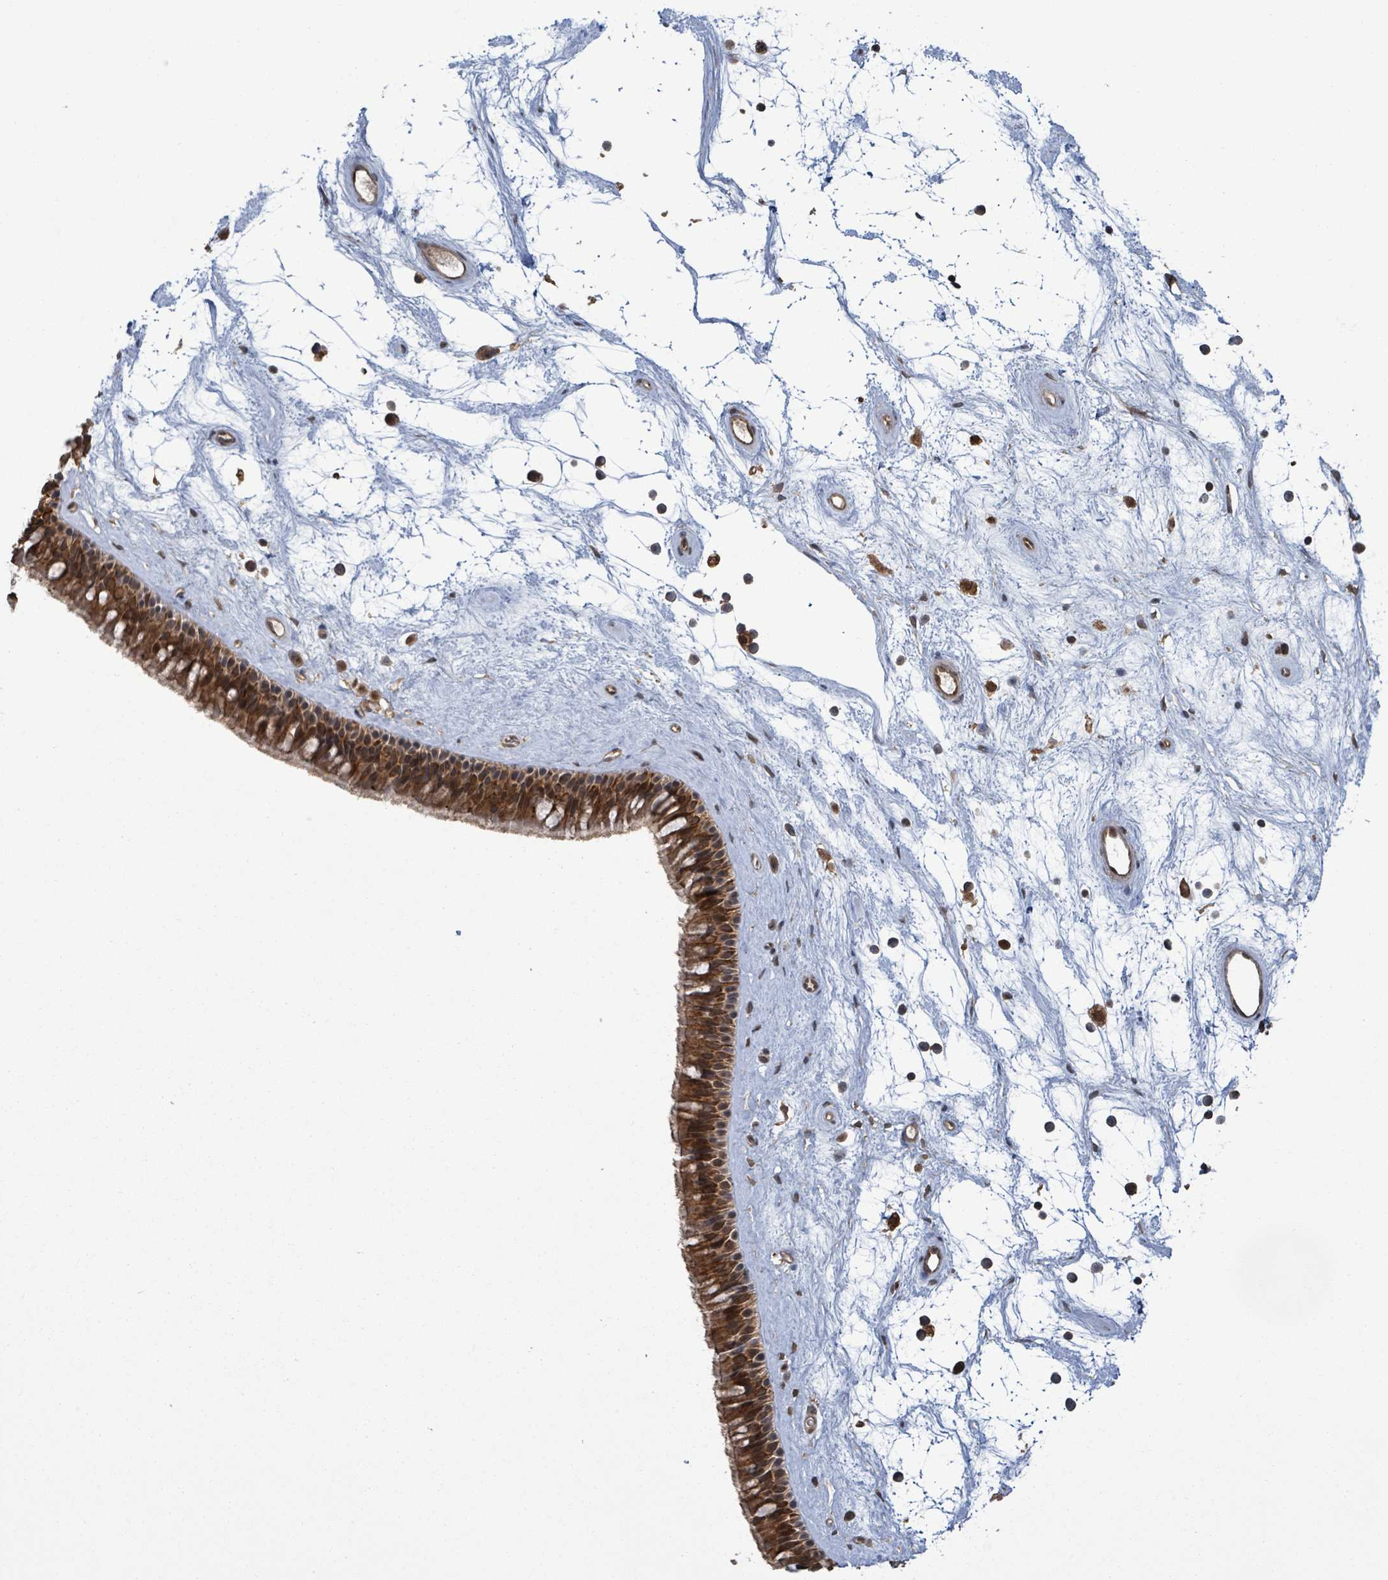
{"staining": {"intensity": "strong", "quantity": ">75%", "location": "cytoplasmic/membranous"}, "tissue": "nasopharynx", "cell_type": "Respiratory epithelial cells", "image_type": "normal", "snomed": [{"axis": "morphology", "description": "Normal tissue, NOS"}, {"axis": "topography", "description": "Nasopharynx"}], "caption": "Unremarkable nasopharynx demonstrates strong cytoplasmic/membranous expression in approximately >75% of respiratory epithelial cells (brown staining indicates protein expression, while blue staining denotes nuclei)..", "gene": "ENSG00000256500", "patient": {"sex": "male", "age": 64}}